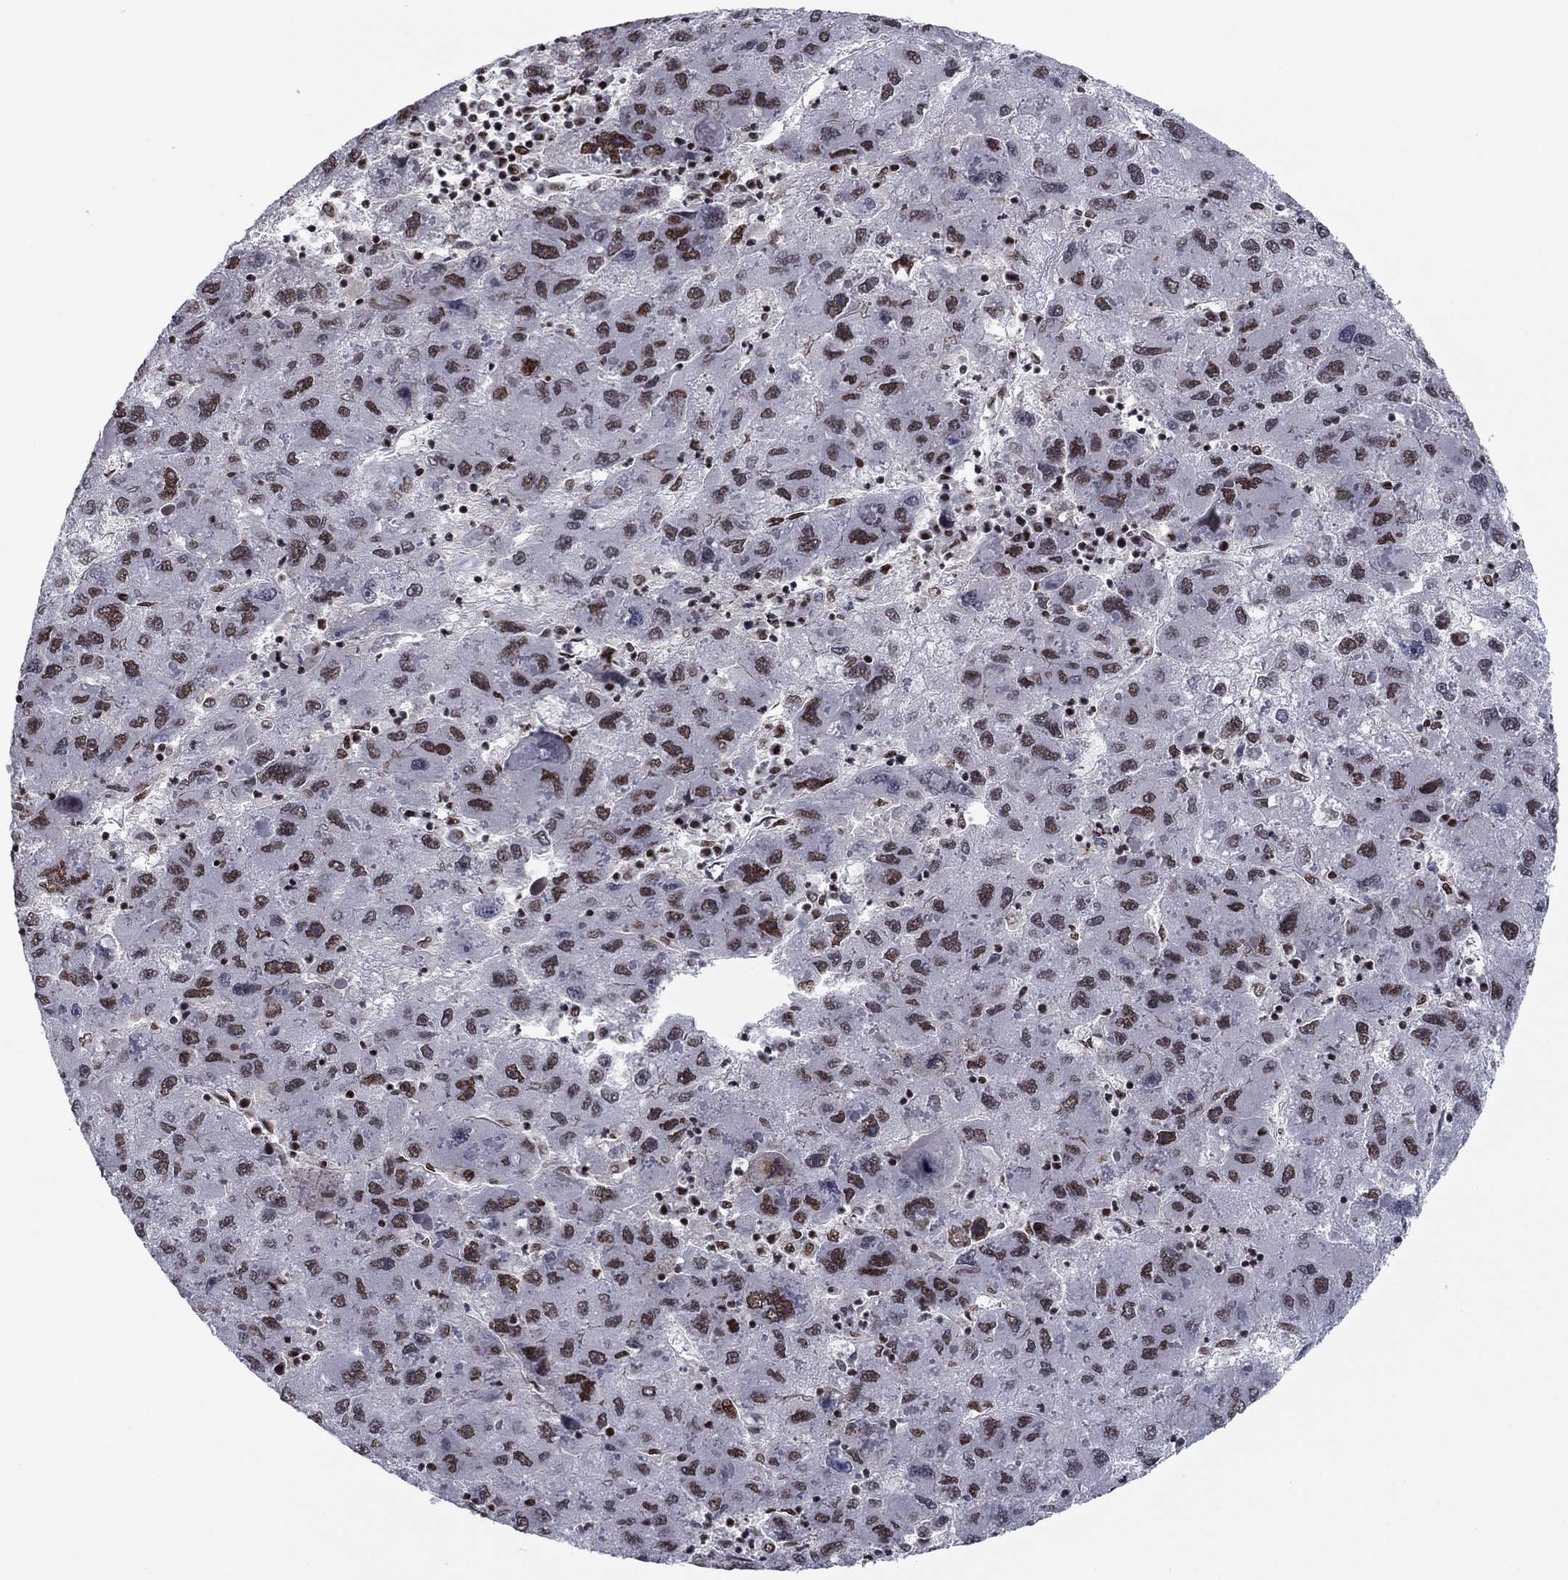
{"staining": {"intensity": "strong", "quantity": "<25%", "location": "nuclear"}, "tissue": "liver cancer", "cell_type": "Tumor cells", "image_type": "cancer", "snomed": [{"axis": "morphology", "description": "Carcinoma, Hepatocellular, NOS"}, {"axis": "topography", "description": "Liver"}], "caption": "Protein expression analysis of liver cancer (hepatocellular carcinoma) displays strong nuclear positivity in approximately <25% of tumor cells. (DAB IHC, brown staining for protein, blue staining for nuclei).", "gene": "USP54", "patient": {"sex": "male", "age": 75}}